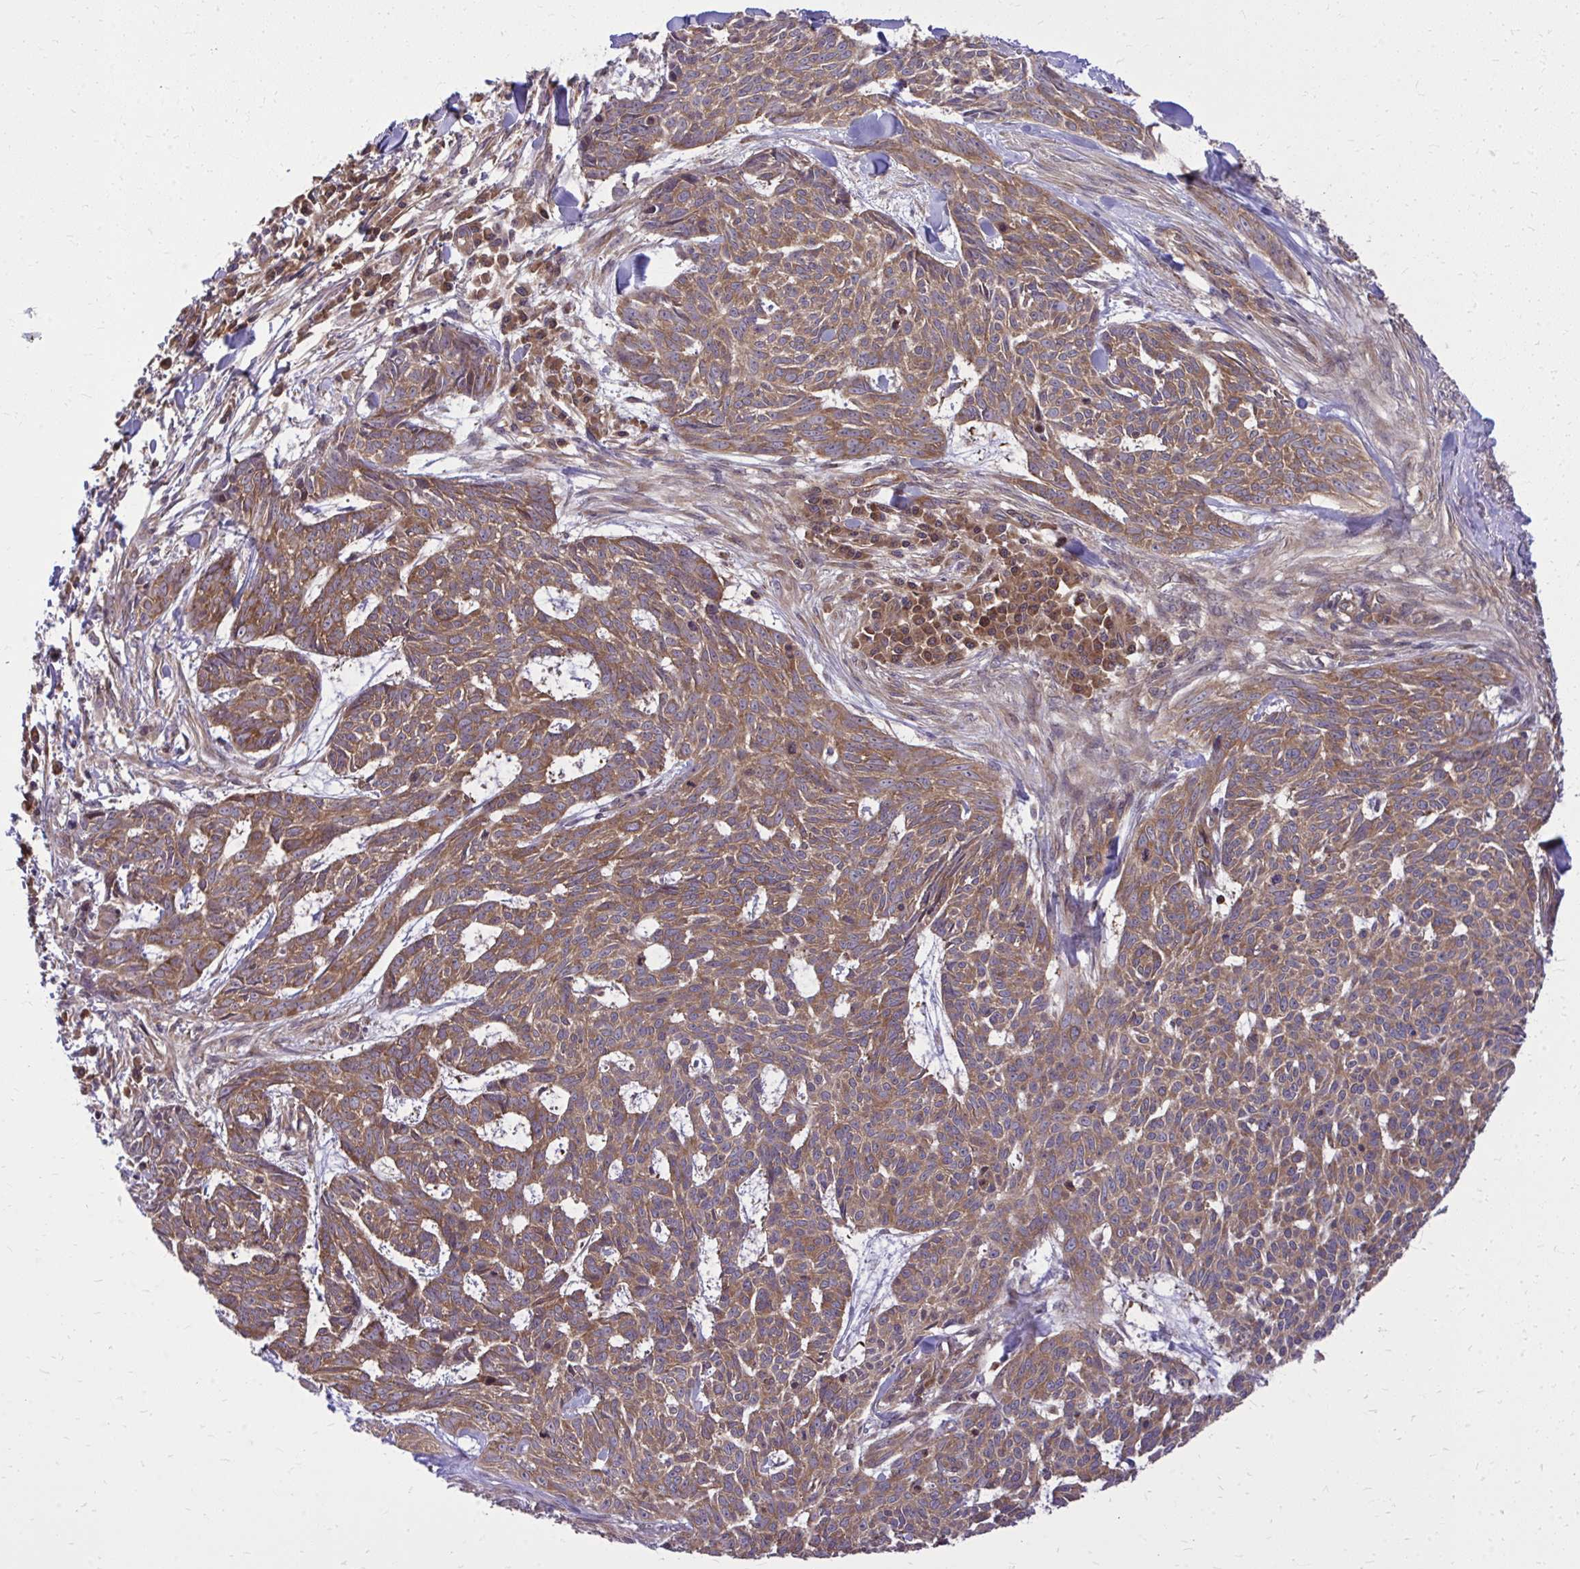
{"staining": {"intensity": "moderate", "quantity": ">75%", "location": "cytoplasmic/membranous"}, "tissue": "skin cancer", "cell_type": "Tumor cells", "image_type": "cancer", "snomed": [{"axis": "morphology", "description": "Basal cell carcinoma"}, {"axis": "topography", "description": "Skin"}], "caption": "Immunohistochemistry of human basal cell carcinoma (skin) reveals medium levels of moderate cytoplasmic/membranous positivity in approximately >75% of tumor cells.", "gene": "PPP5C", "patient": {"sex": "female", "age": 93}}